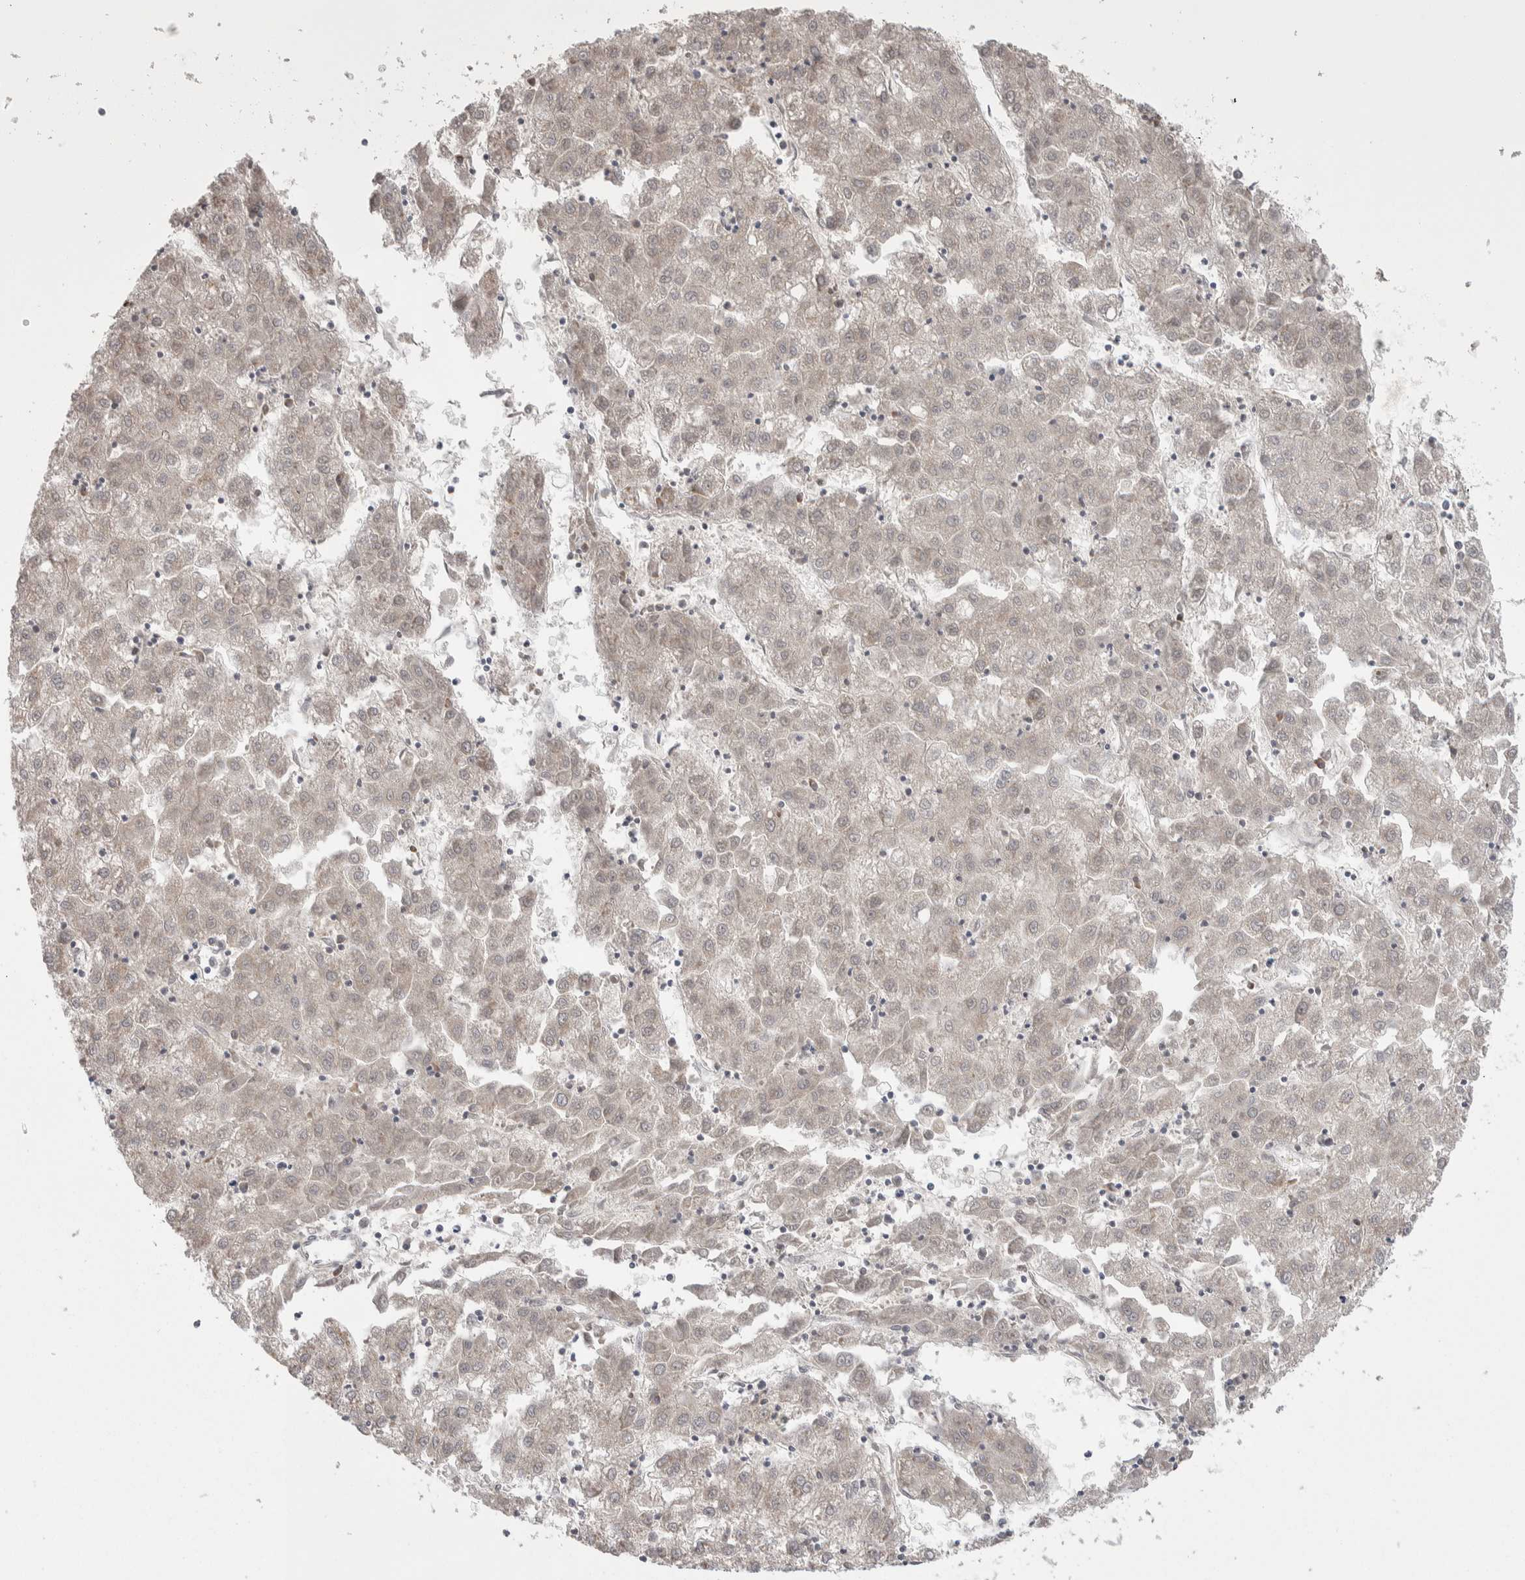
{"staining": {"intensity": "weak", "quantity": "<25%", "location": "cytoplasmic/membranous"}, "tissue": "liver cancer", "cell_type": "Tumor cells", "image_type": "cancer", "snomed": [{"axis": "morphology", "description": "Carcinoma, Hepatocellular, NOS"}, {"axis": "topography", "description": "Liver"}], "caption": "Tumor cells are negative for protein expression in human liver cancer (hepatocellular carcinoma).", "gene": "CUL2", "patient": {"sex": "male", "age": 72}}